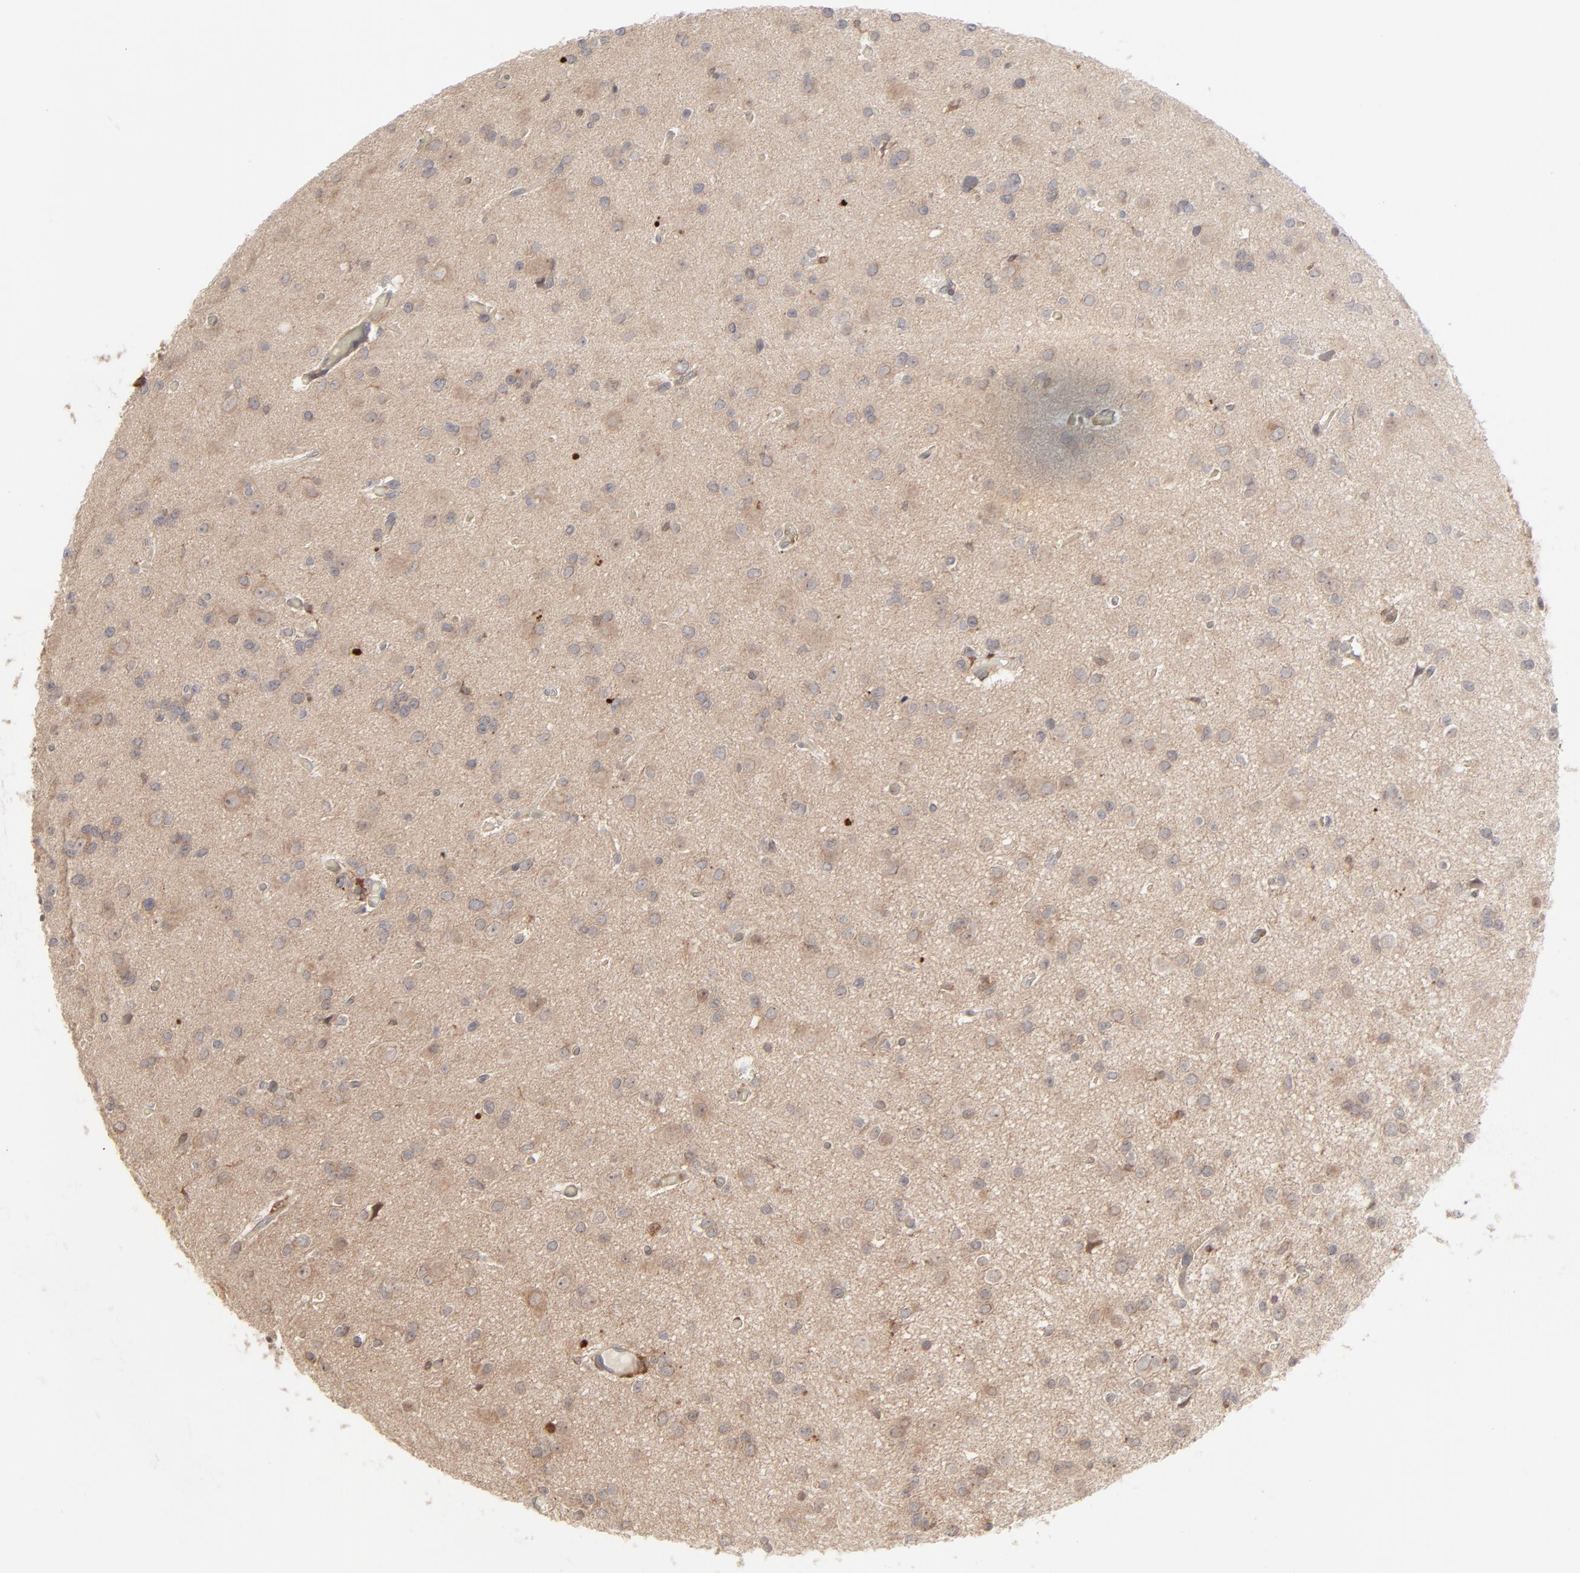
{"staining": {"intensity": "moderate", "quantity": ">75%", "location": "cytoplasmic/membranous"}, "tissue": "glioma", "cell_type": "Tumor cells", "image_type": "cancer", "snomed": [{"axis": "morphology", "description": "Glioma, malignant, Low grade"}, {"axis": "topography", "description": "Brain"}], "caption": "High-power microscopy captured an IHC photomicrograph of glioma, revealing moderate cytoplasmic/membranous positivity in approximately >75% of tumor cells. Nuclei are stained in blue.", "gene": "RAB5C", "patient": {"sex": "male", "age": 42}}